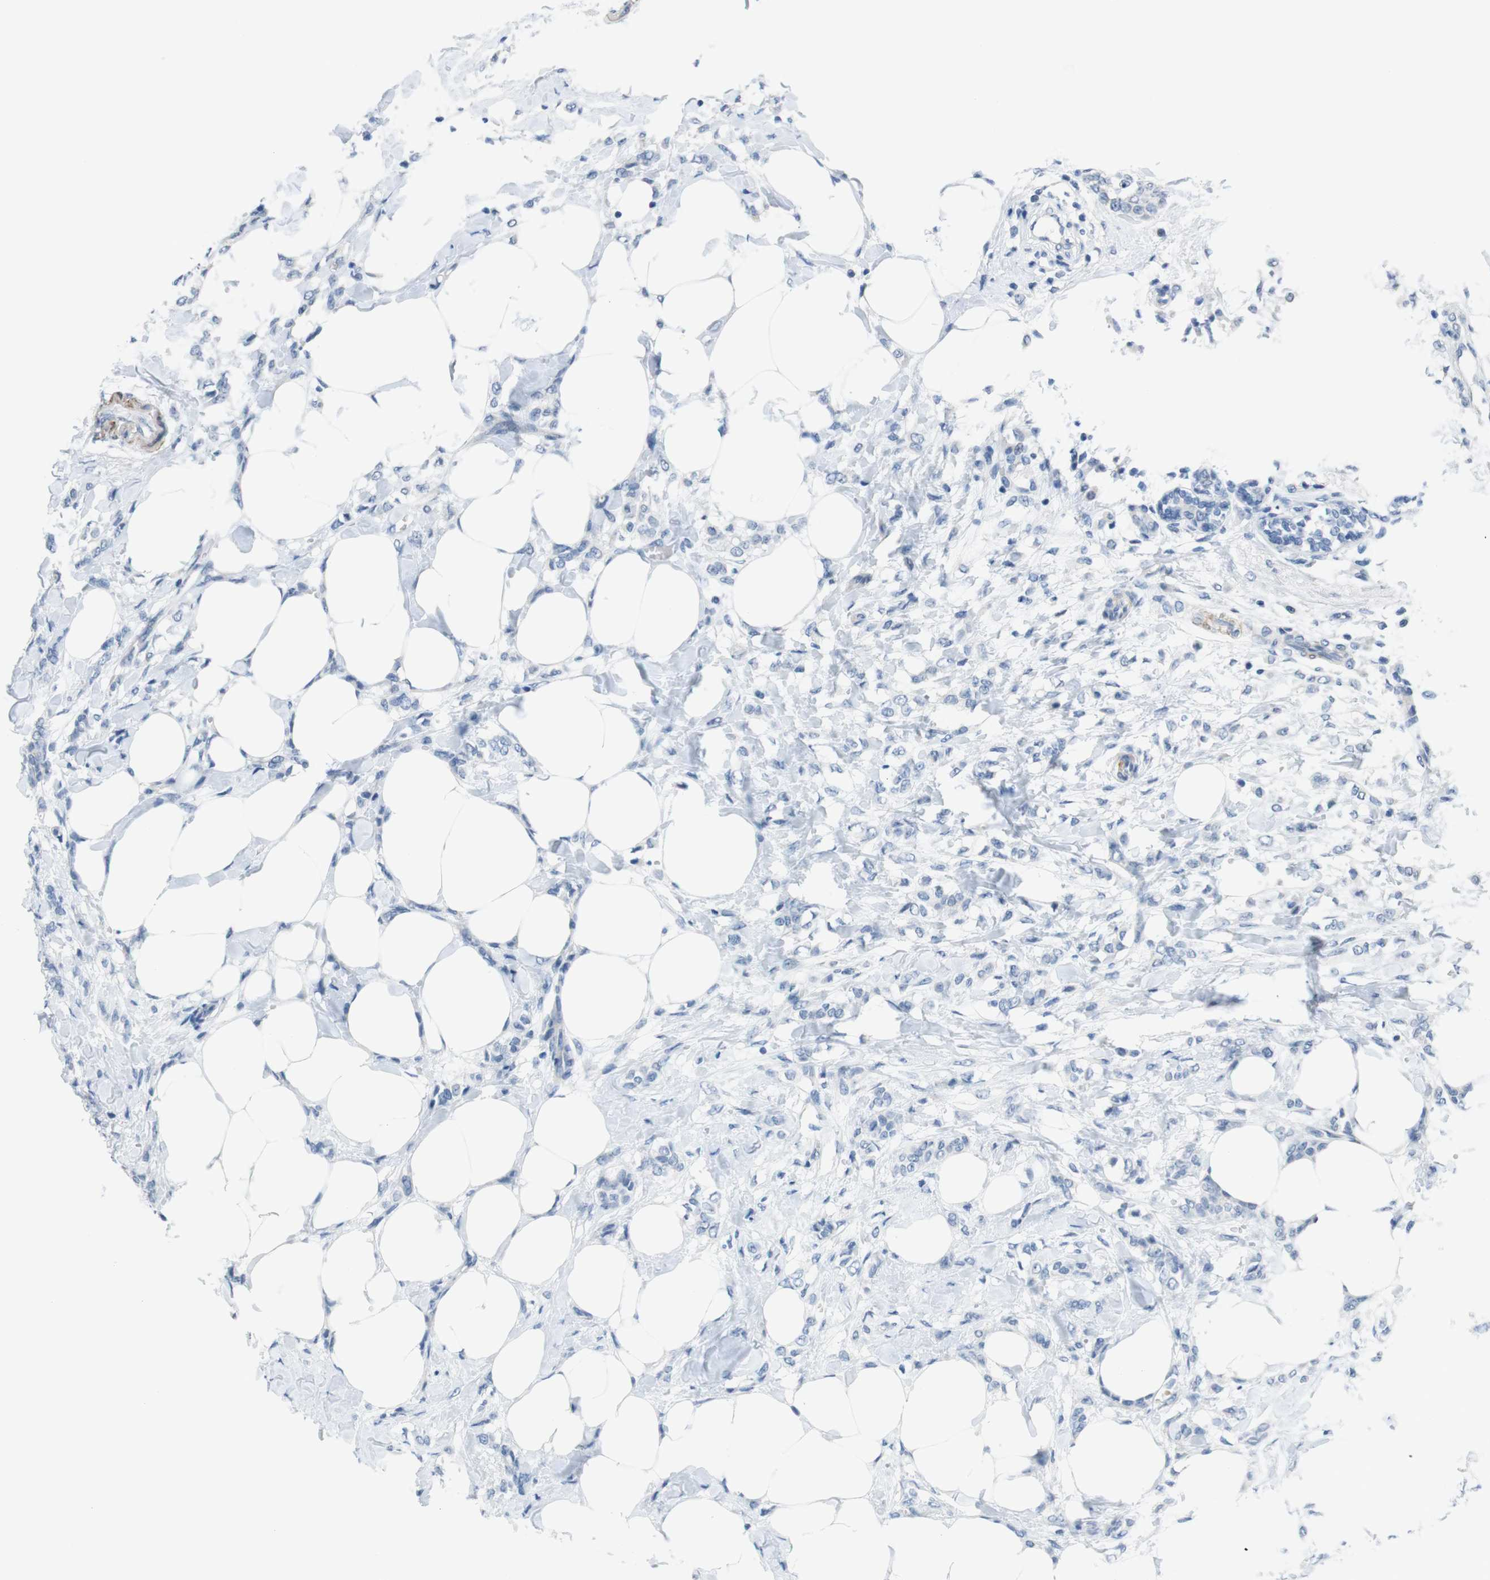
{"staining": {"intensity": "negative", "quantity": "none", "location": "none"}, "tissue": "breast cancer", "cell_type": "Tumor cells", "image_type": "cancer", "snomed": [{"axis": "morphology", "description": "Lobular carcinoma, in situ"}, {"axis": "morphology", "description": "Lobular carcinoma"}, {"axis": "topography", "description": "Breast"}], "caption": "IHC of human lobular carcinoma (breast) demonstrates no staining in tumor cells.", "gene": "HRH2", "patient": {"sex": "female", "age": 41}}